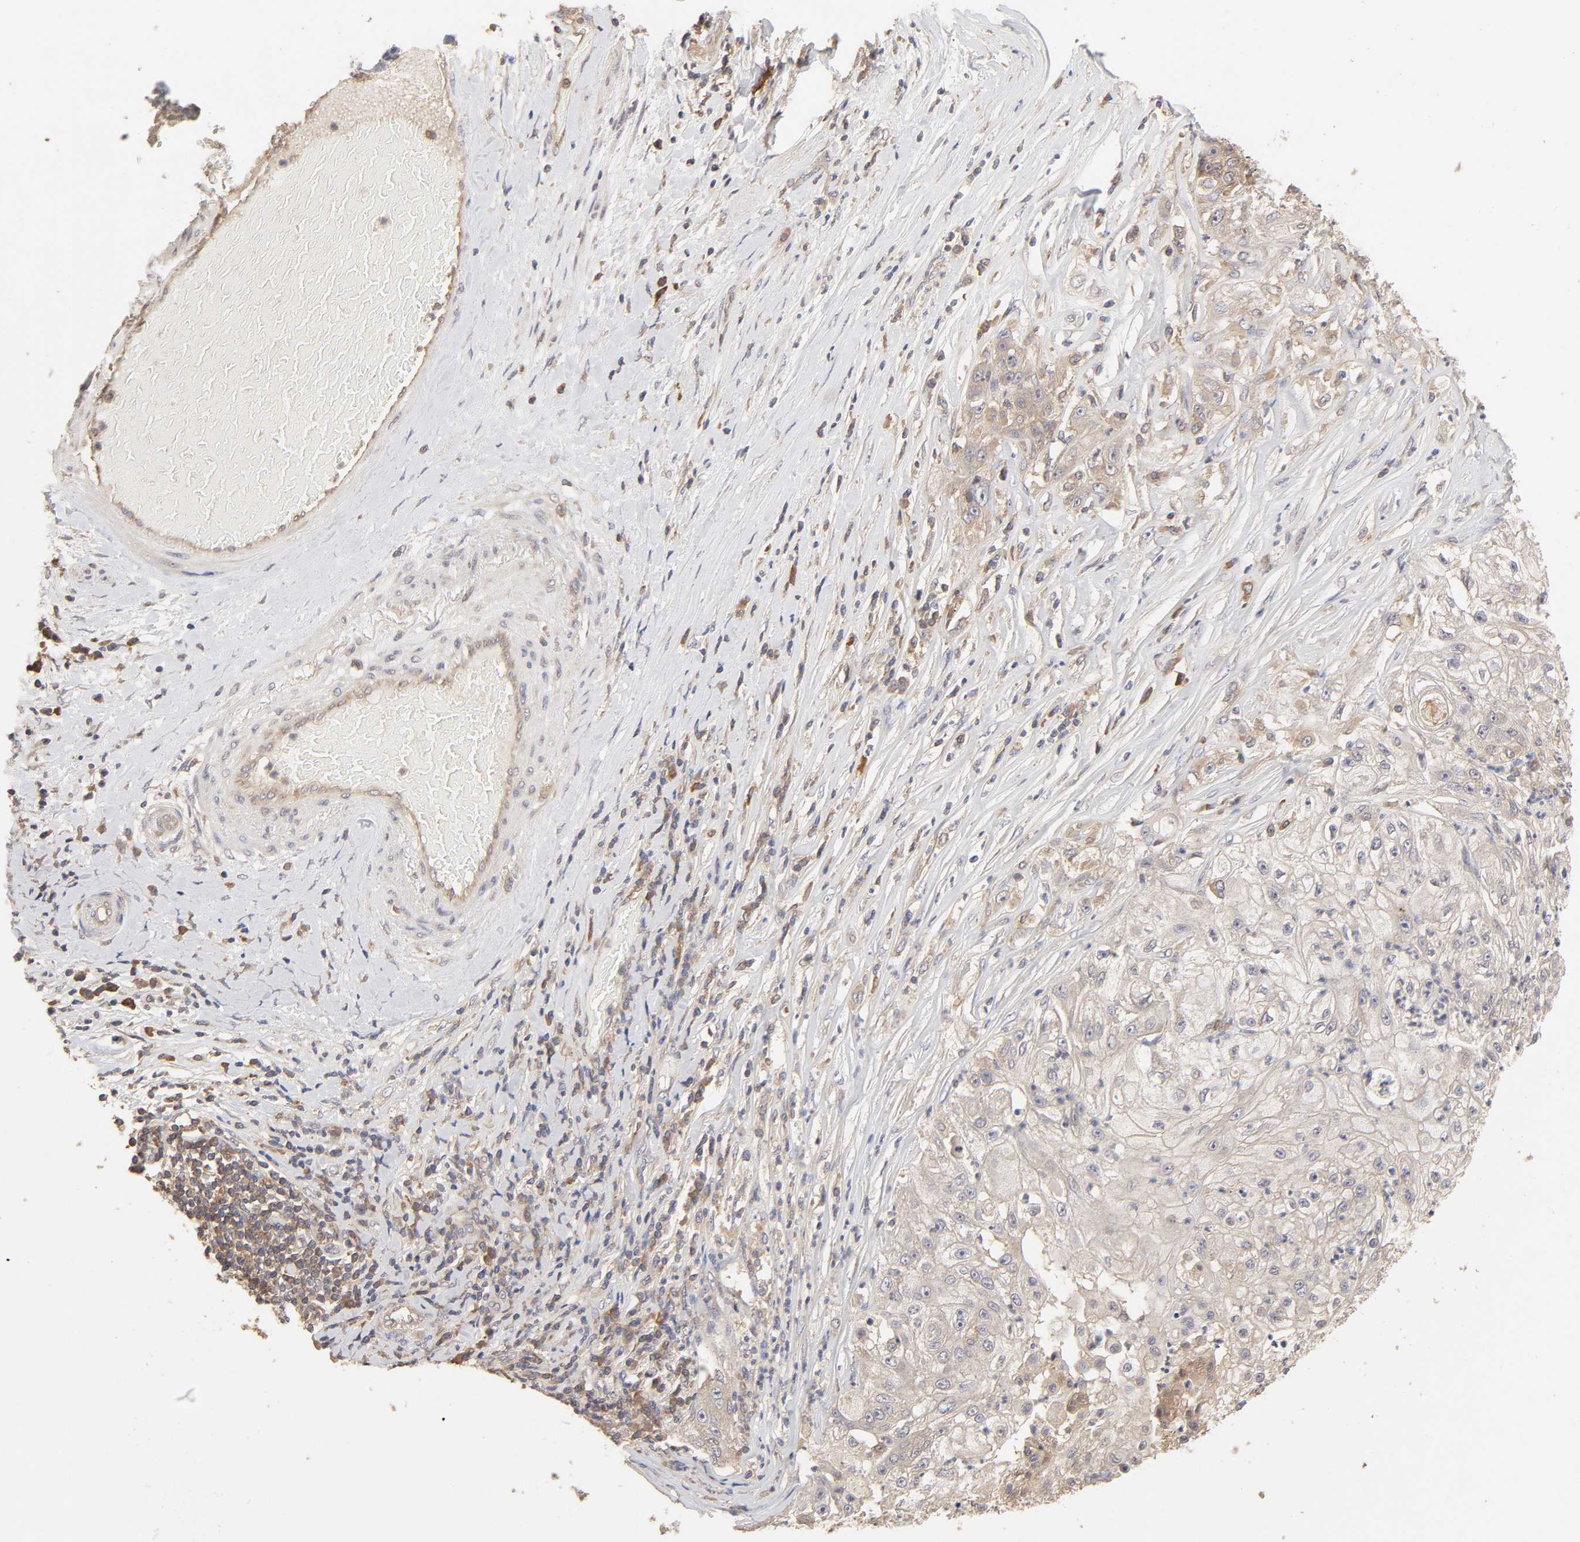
{"staining": {"intensity": "negative", "quantity": "none", "location": "none"}, "tissue": "lung cancer", "cell_type": "Tumor cells", "image_type": "cancer", "snomed": [{"axis": "morphology", "description": "Inflammation, NOS"}, {"axis": "morphology", "description": "Squamous cell carcinoma, NOS"}, {"axis": "topography", "description": "Lymph node"}, {"axis": "topography", "description": "Soft tissue"}, {"axis": "topography", "description": "Lung"}], "caption": "Immunohistochemical staining of human squamous cell carcinoma (lung) shows no significant positivity in tumor cells.", "gene": "AP1G2", "patient": {"sex": "male", "age": 66}}